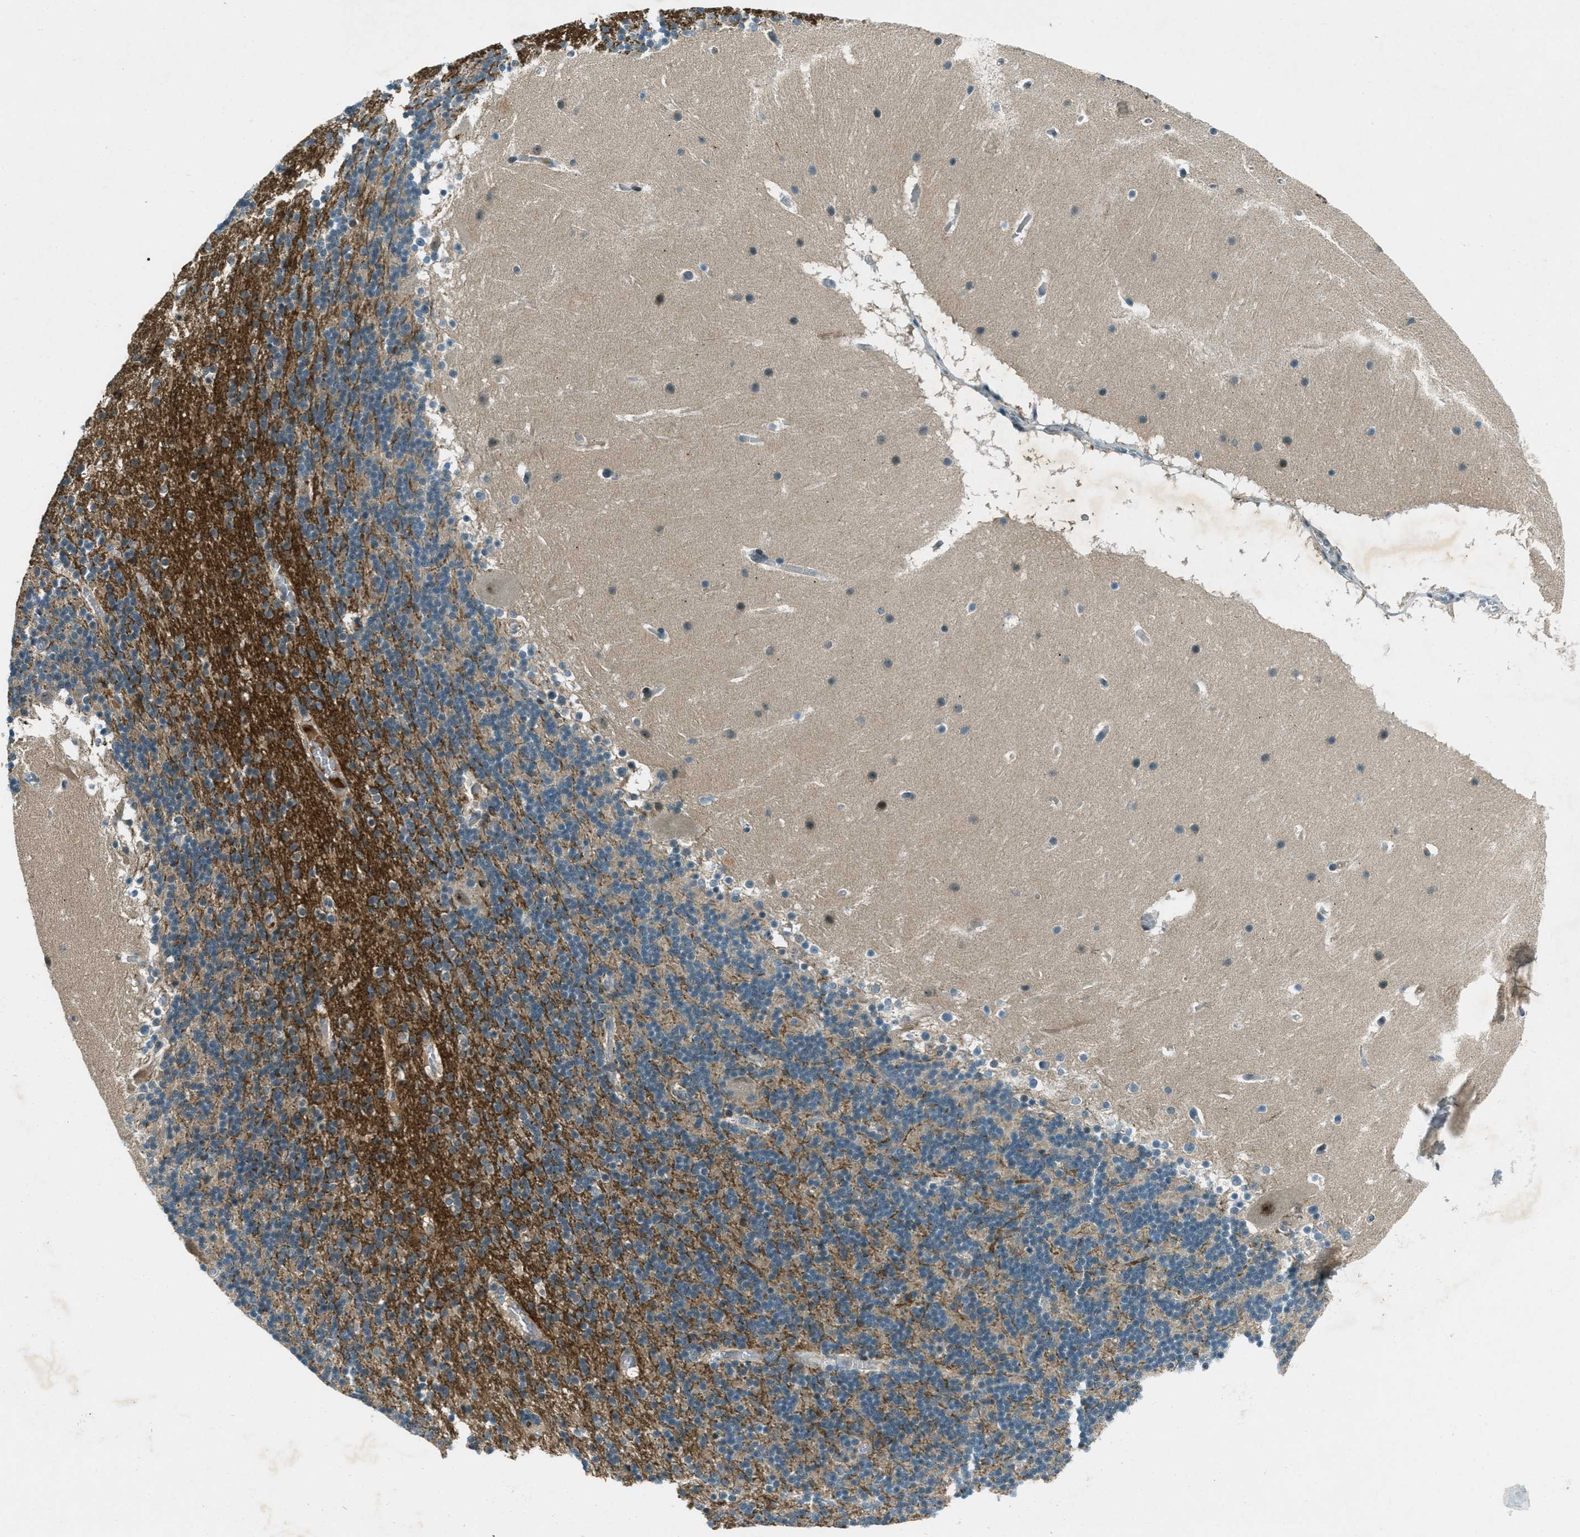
{"staining": {"intensity": "moderate", "quantity": "<25%", "location": "cytoplasmic/membranous"}, "tissue": "cerebellum", "cell_type": "Cells in granular layer", "image_type": "normal", "snomed": [{"axis": "morphology", "description": "Normal tissue, NOS"}, {"axis": "topography", "description": "Cerebellum"}], "caption": "Immunohistochemical staining of normal human cerebellum demonstrates low levels of moderate cytoplasmic/membranous expression in about <25% of cells in granular layer.", "gene": "STK11", "patient": {"sex": "male", "age": 45}}